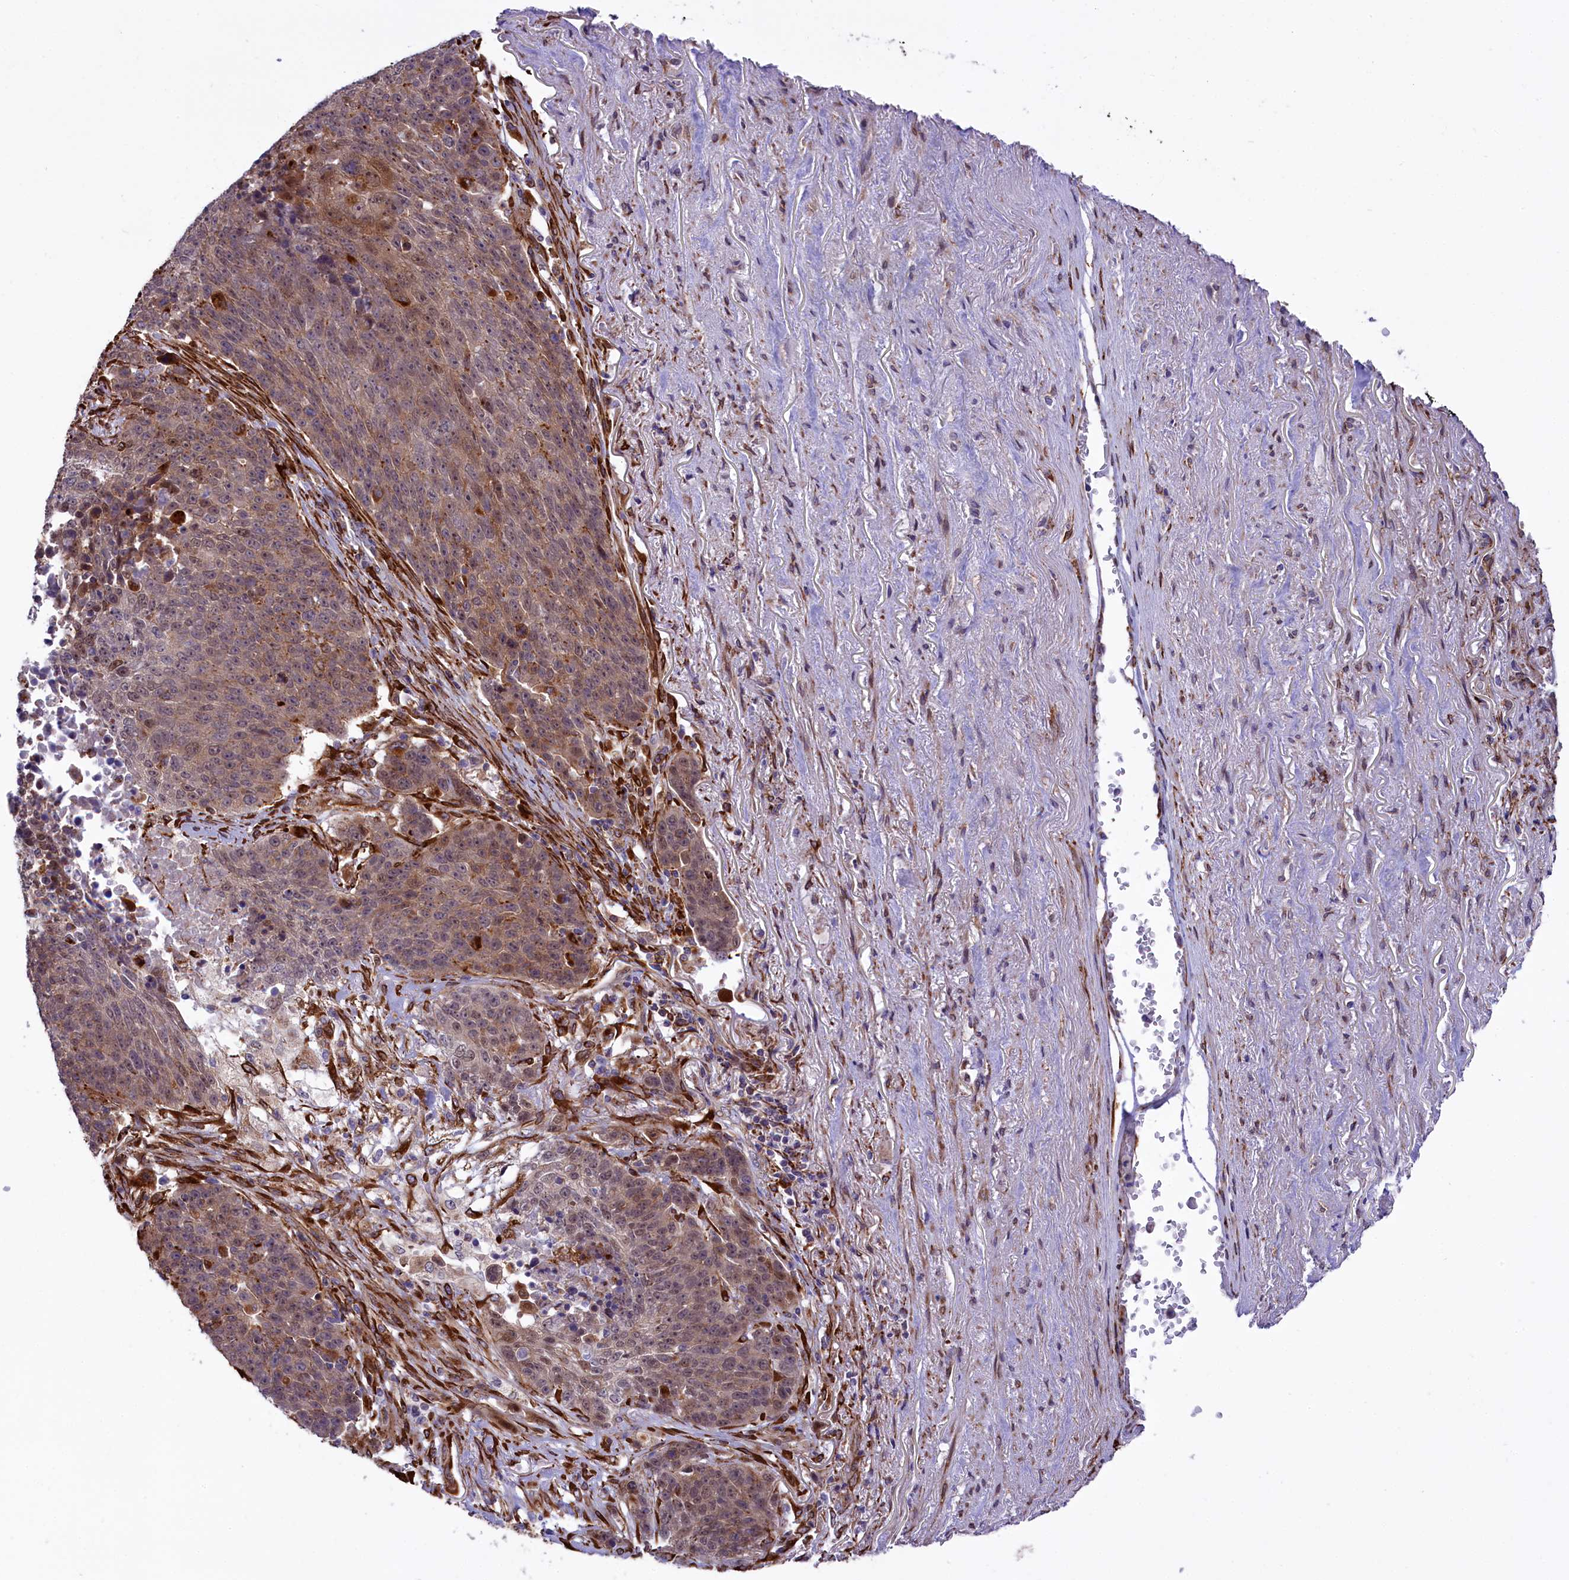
{"staining": {"intensity": "weak", "quantity": "25%-75%", "location": "cytoplasmic/membranous"}, "tissue": "lung cancer", "cell_type": "Tumor cells", "image_type": "cancer", "snomed": [{"axis": "morphology", "description": "Normal tissue, NOS"}, {"axis": "morphology", "description": "Squamous cell carcinoma, NOS"}, {"axis": "topography", "description": "Lymph node"}, {"axis": "topography", "description": "Lung"}], "caption": "IHC staining of lung cancer, which exhibits low levels of weak cytoplasmic/membranous expression in approximately 25%-75% of tumor cells indicating weak cytoplasmic/membranous protein positivity. The staining was performed using DAB (3,3'-diaminobenzidine) (brown) for protein detection and nuclei were counterstained in hematoxylin (blue).", "gene": "MAN2B1", "patient": {"sex": "male", "age": 66}}